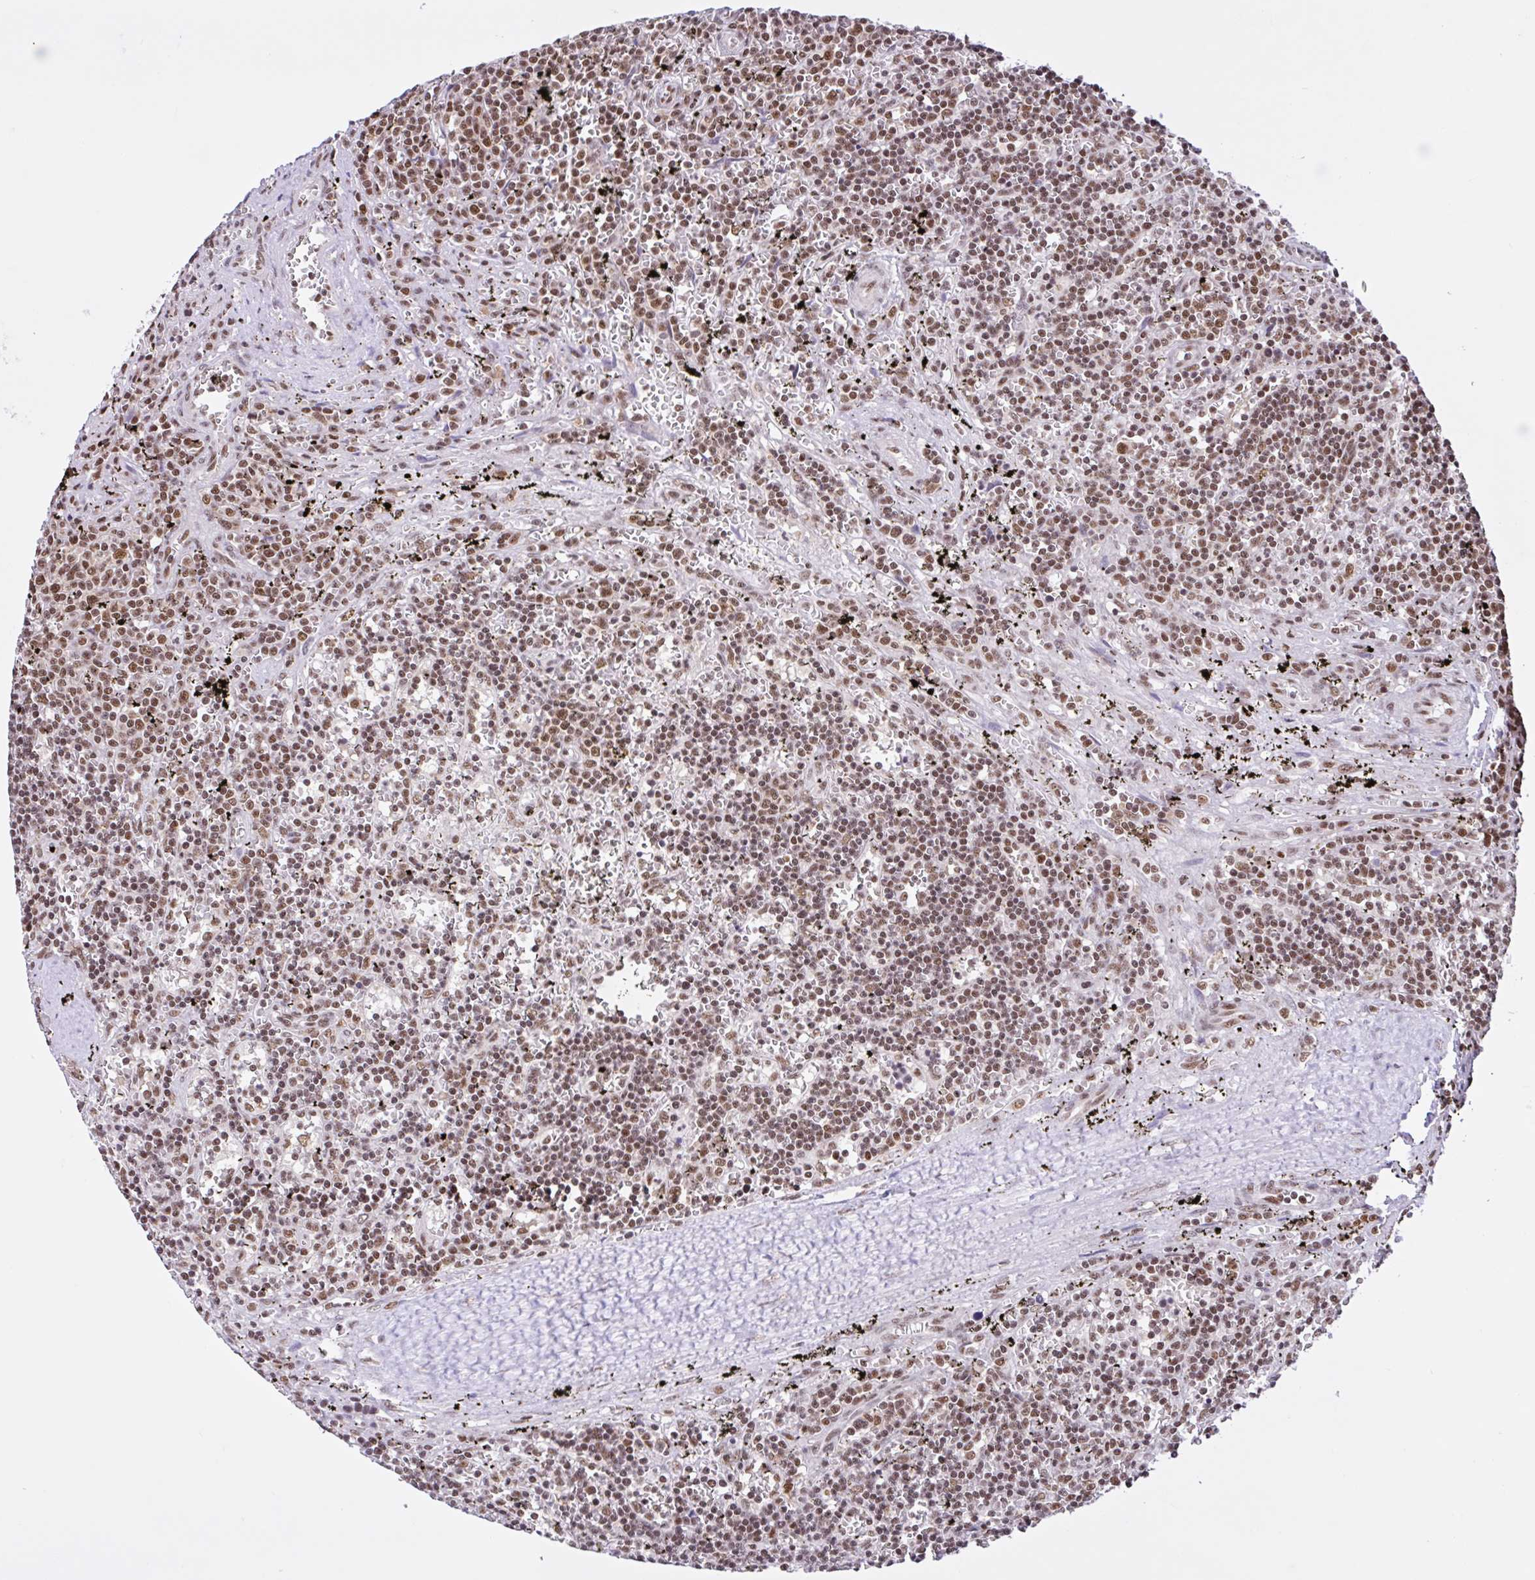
{"staining": {"intensity": "moderate", "quantity": ">75%", "location": "nuclear"}, "tissue": "lymphoma", "cell_type": "Tumor cells", "image_type": "cancer", "snomed": [{"axis": "morphology", "description": "Malignant lymphoma, non-Hodgkin's type, Low grade"}, {"axis": "topography", "description": "Spleen"}], "caption": "The micrograph reveals a brown stain indicating the presence of a protein in the nuclear of tumor cells in low-grade malignant lymphoma, non-Hodgkin's type.", "gene": "CCDC12", "patient": {"sex": "male", "age": 60}}